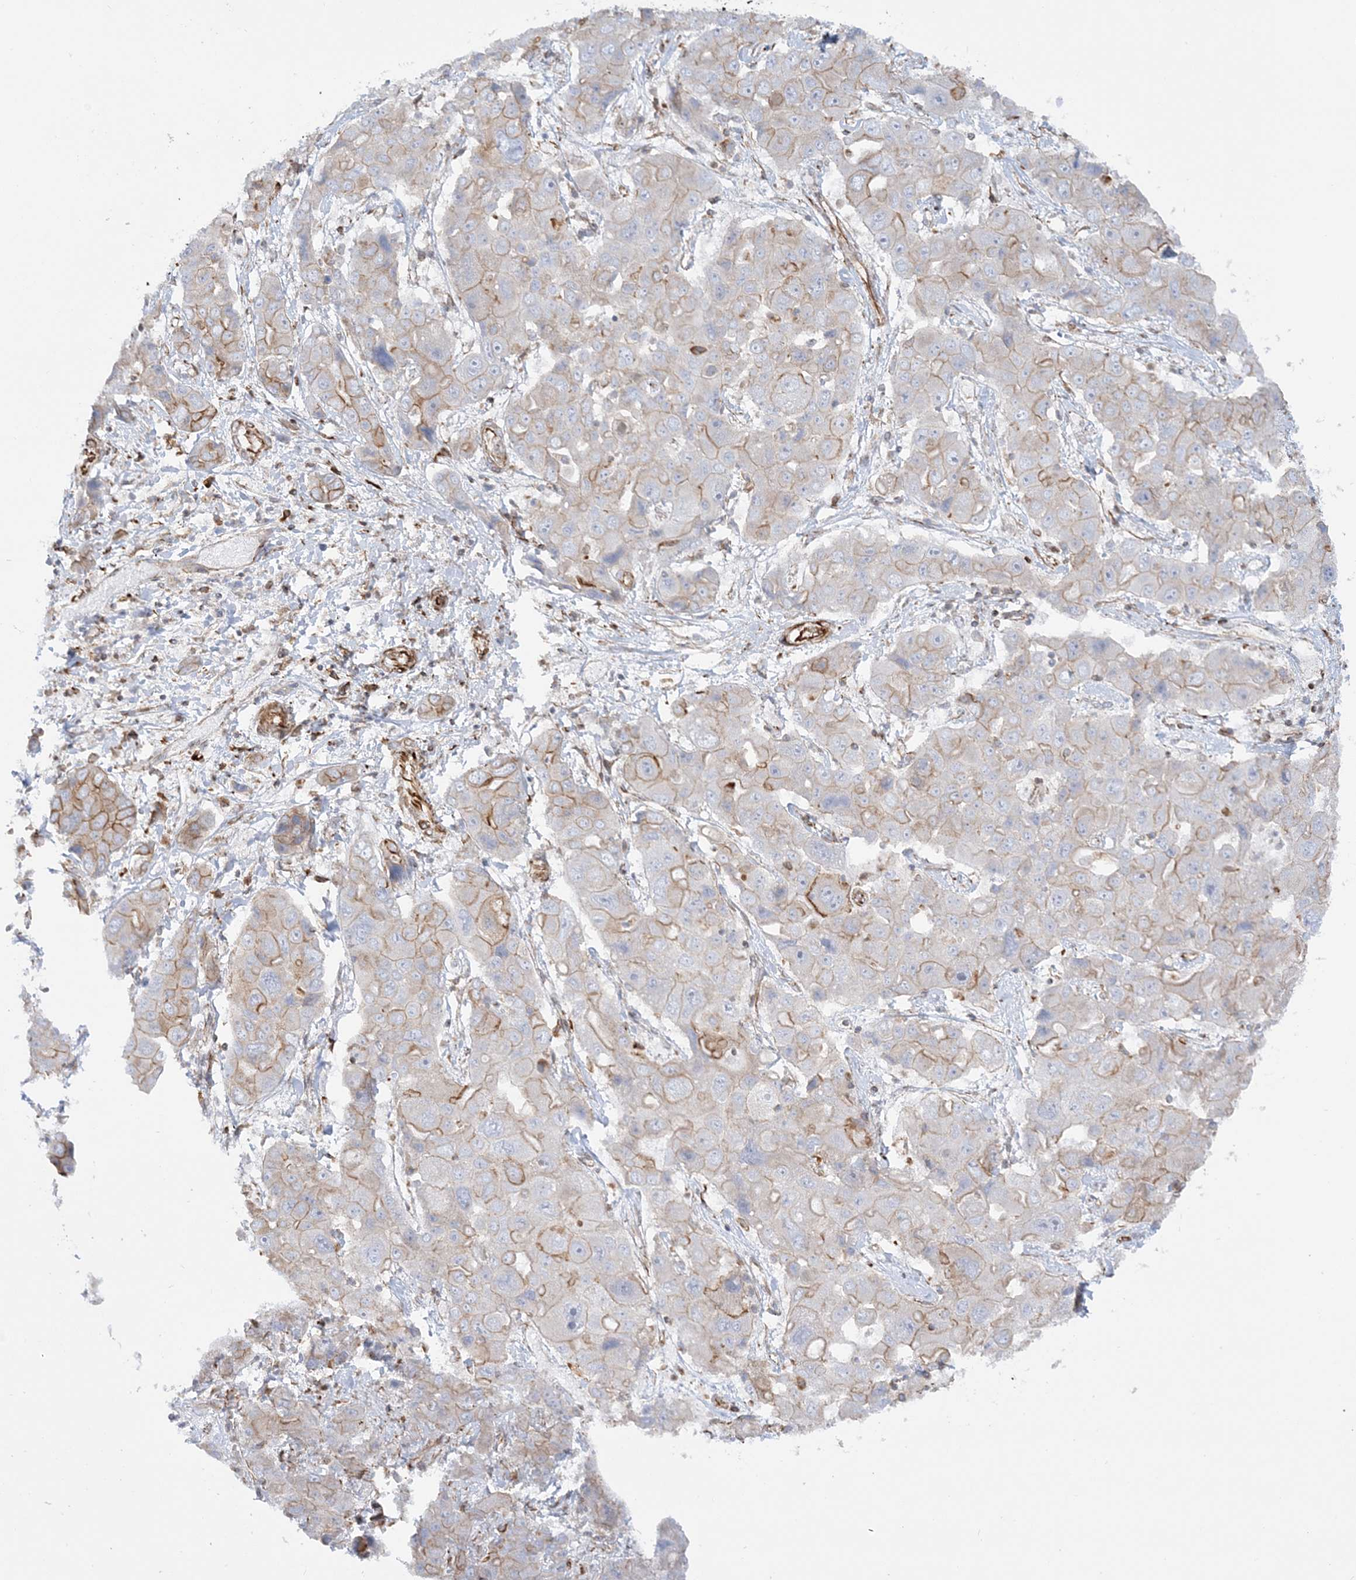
{"staining": {"intensity": "moderate", "quantity": "25%-75%", "location": "cytoplasmic/membranous"}, "tissue": "liver cancer", "cell_type": "Tumor cells", "image_type": "cancer", "snomed": [{"axis": "morphology", "description": "Cholangiocarcinoma"}, {"axis": "topography", "description": "Liver"}], "caption": "This is an image of immunohistochemistry (IHC) staining of cholangiocarcinoma (liver), which shows moderate positivity in the cytoplasmic/membranous of tumor cells.", "gene": "SCLT1", "patient": {"sex": "male", "age": 67}}